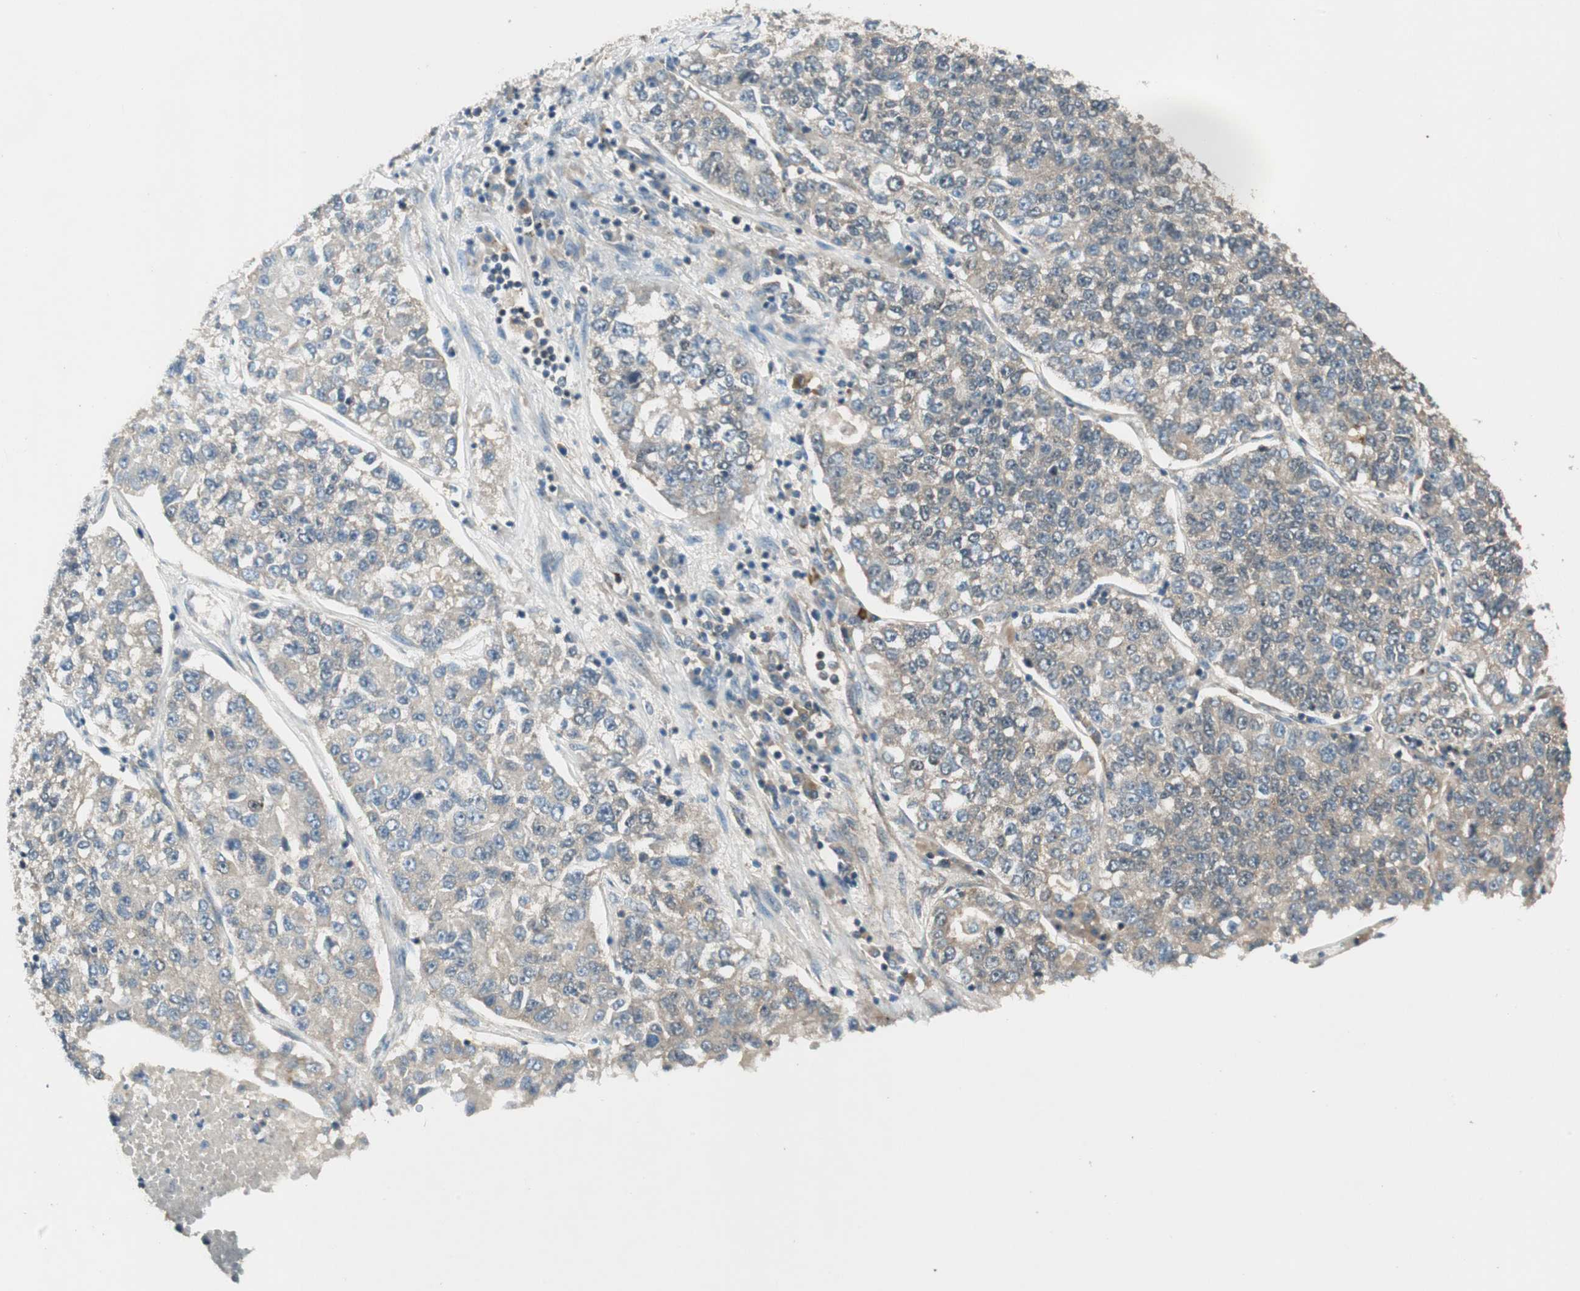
{"staining": {"intensity": "weak", "quantity": ">75%", "location": "cytoplasmic/membranous"}, "tissue": "lung cancer", "cell_type": "Tumor cells", "image_type": "cancer", "snomed": [{"axis": "morphology", "description": "Adenocarcinoma, NOS"}, {"axis": "topography", "description": "Lung"}], "caption": "Weak cytoplasmic/membranous protein expression is identified in approximately >75% of tumor cells in lung adenocarcinoma.", "gene": "CC2D1A", "patient": {"sex": "male", "age": 49}}